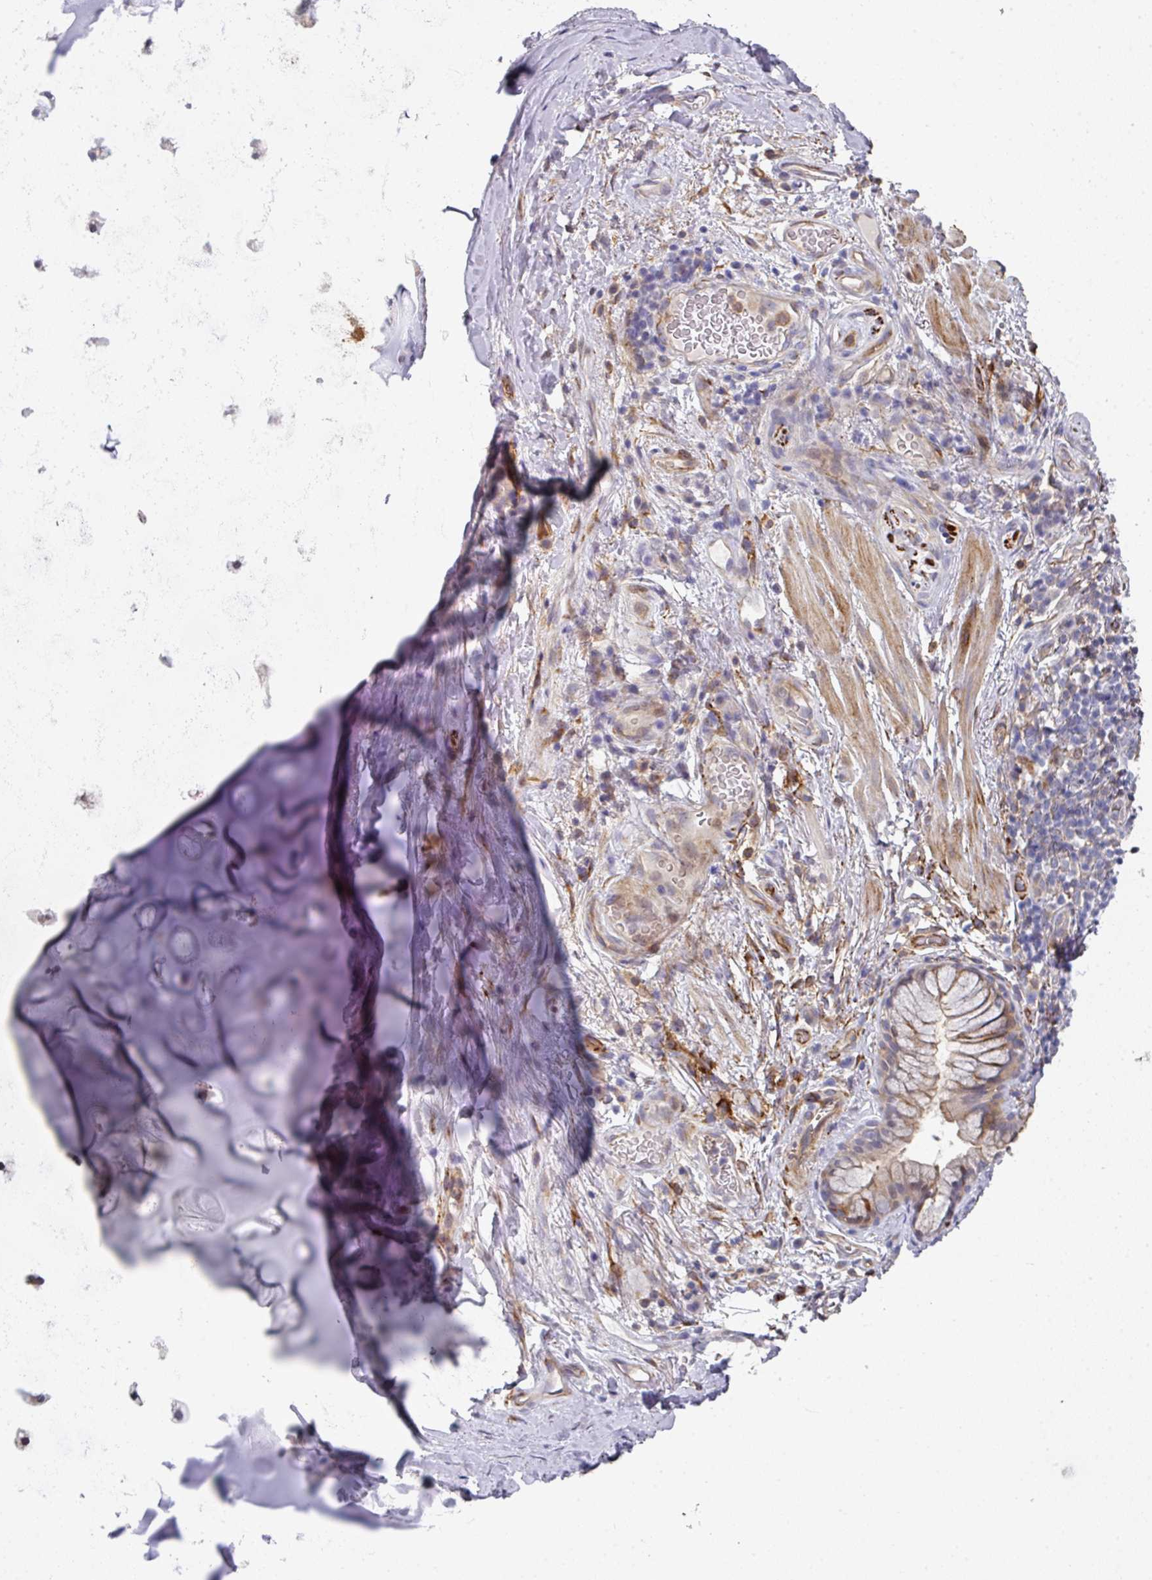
{"staining": {"intensity": "moderate", "quantity": "<25%", "location": "cytoplasmic/membranous"}, "tissue": "soft tissue", "cell_type": "Chondrocytes", "image_type": "normal", "snomed": [{"axis": "morphology", "description": "Normal tissue, NOS"}, {"axis": "topography", "description": "Cartilage tissue"}, {"axis": "topography", "description": "Bronchus"}], "caption": "Soft tissue was stained to show a protein in brown. There is low levels of moderate cytoplasmic/membranous positivity in approximately <25% of chondrocytes.", "gene": "BEND5", "patient": {"sex": "male", "age": 58}}